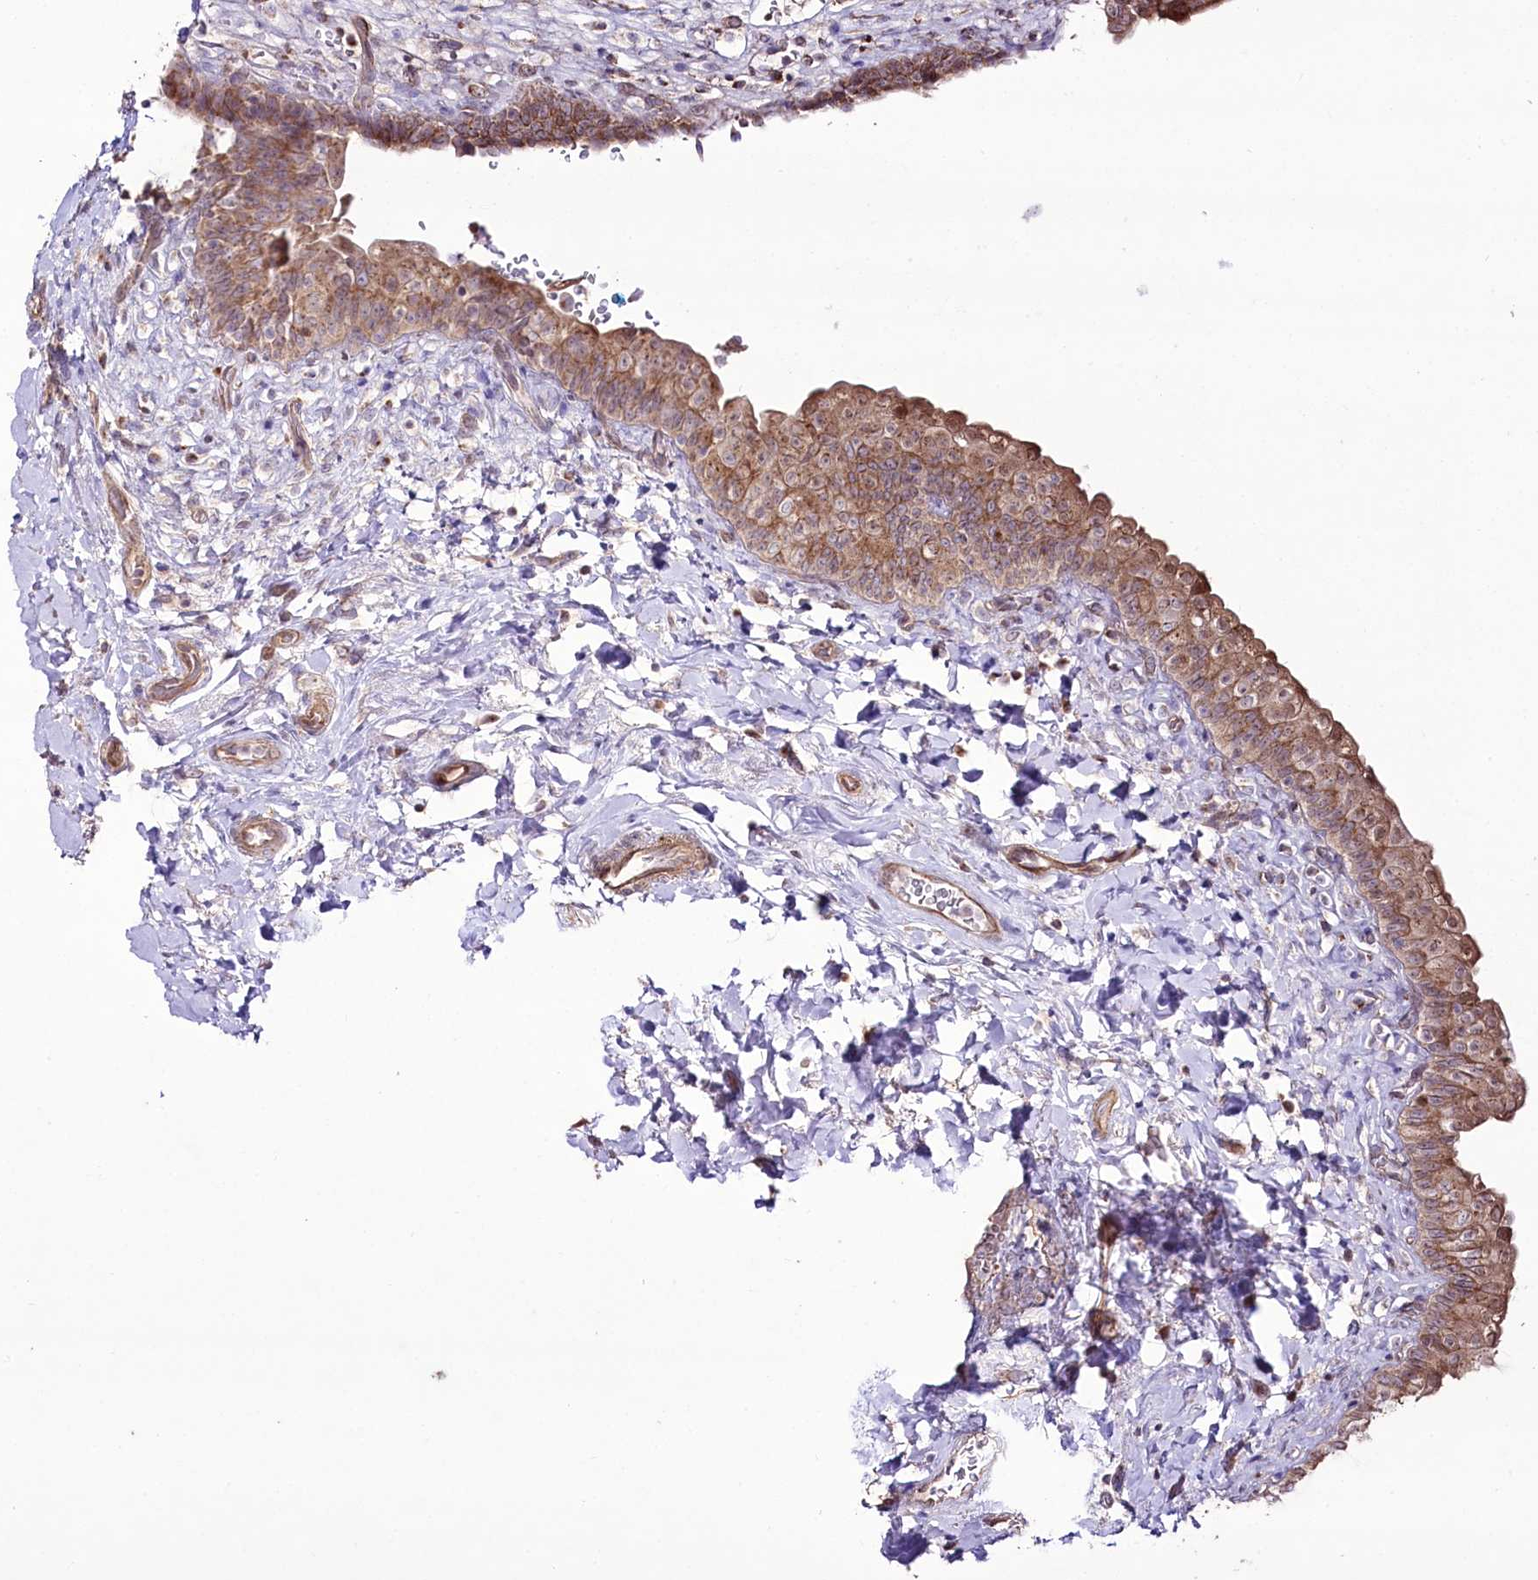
{"staining": {"intensity": "moderate", "quantity": ">75%", "location": "cytoplasmic/membranous"}, "tissue": "urinary bladder", "cell_type": "Urothelial cells", "image_type": "normal", "snomed": [{"axis": "morphology", "description": "Normal tissue, NOS"}, {"axis": "topography", "description": "Urinary bladder"}], "caption": "IHC photomicrograph of benign urinary bladder: urinary bladder stained using immunohistochemistry (IHC) exhibits medium levels of moderate protein expression localized specifically in the cytoplasmic/membranous of urothelial cells, appearing as a cytoplasmic/membranous brown color.", "gene": "REXO2", "patient": {"sex": "male", "age": 83}}